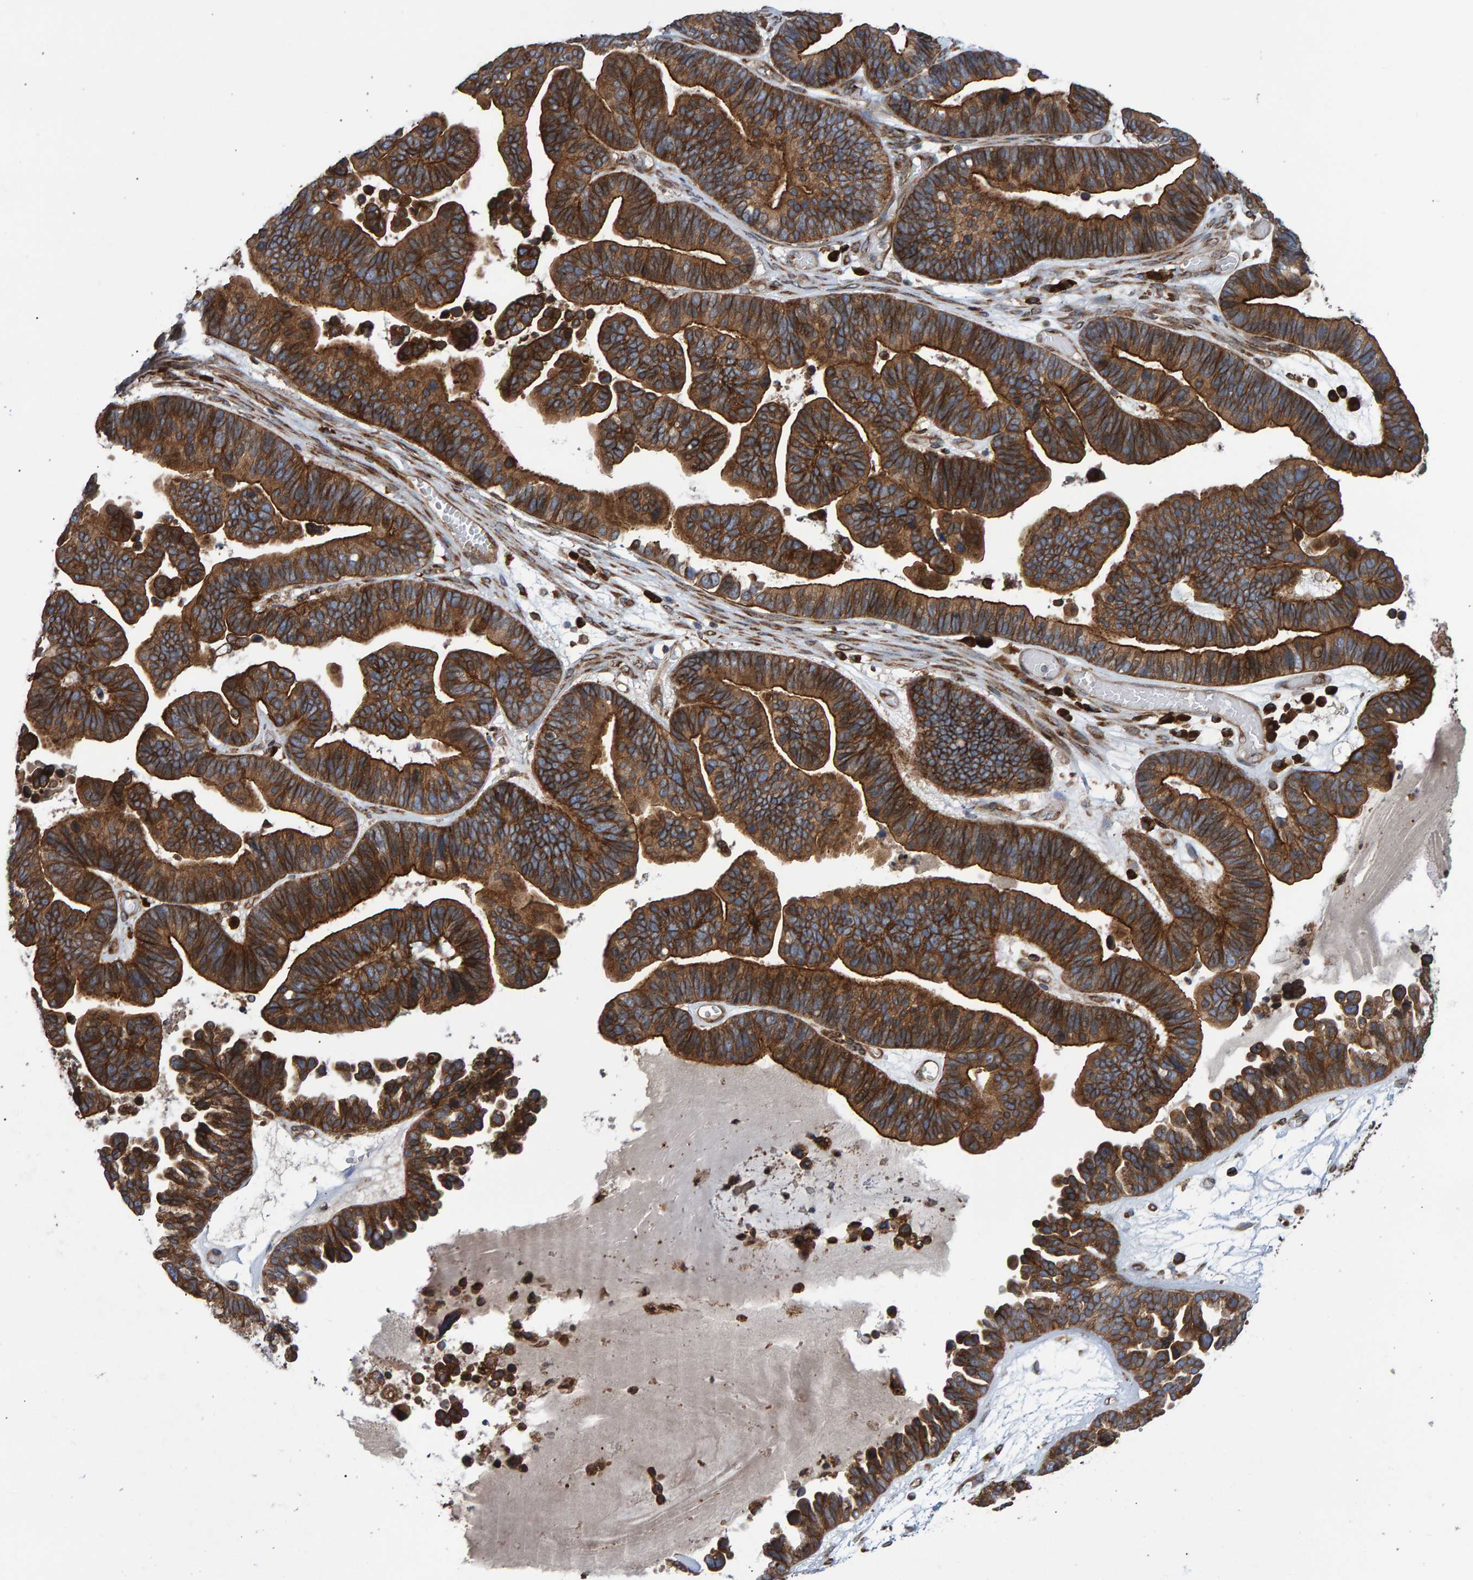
{"staining": {"intensity": "strong", "quantity": ">75%", "location": "cytoplasmic/membranous"}, "tissue": "ovarian cancer", "cell_type": "Tumor cells", "image_type": "cancer", "snomed": [{"axis": "morphology", "description": "Cystadenocarcinoma, serous, NOS"}, {"axis": "topography", "description": "Ovary"}], "caption": "A histopathology image of human ovarian cancer (serous cystadenocarcinoma) stained for a protein shows strong cytoplasmic/membranous brown staining in tumor cells.", "gene": "FAM117A", "patient": {"sex": "female", "age": 56}}